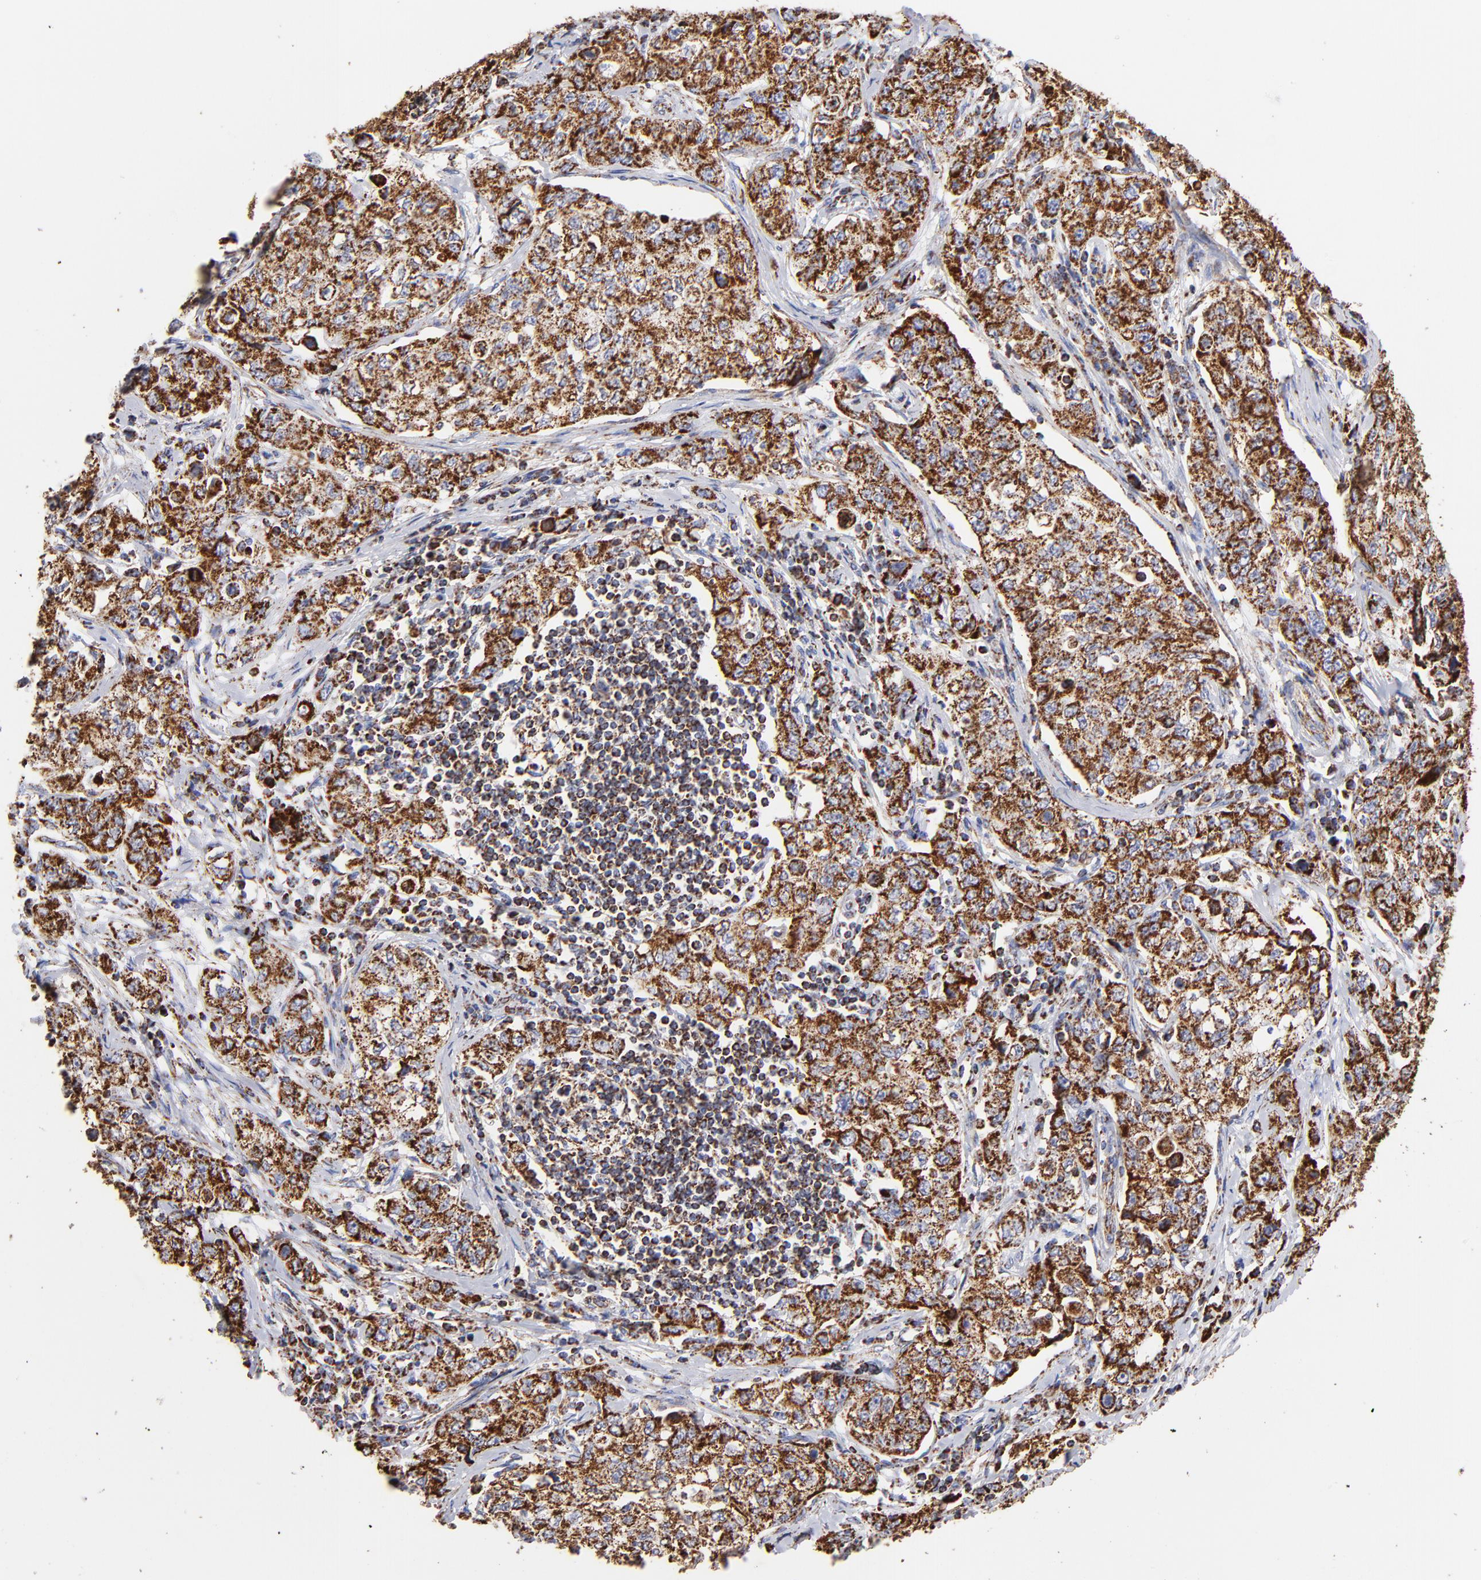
{"staining": {"intensity": "strong", "quantity": ">75%", "location": "cytoplasmic/membranous"}, "tissue": "stomach cancer", "cell_type": "Tumor cells", "image_type": "cancer", "snomed": [{"axis": "morphology", "description": "Adenocarcinoma, NOS"}, {"axis": "topography", "description": "Stomach"}], "caption": "The immunohistochemical stain highlights strong cytoplasmic/membranous positivity in tumor cells of stomach cancer (adenocarcinoma) tissue.", "gene": "PHB1", "patient": {"sex": "male", "age": 48}}